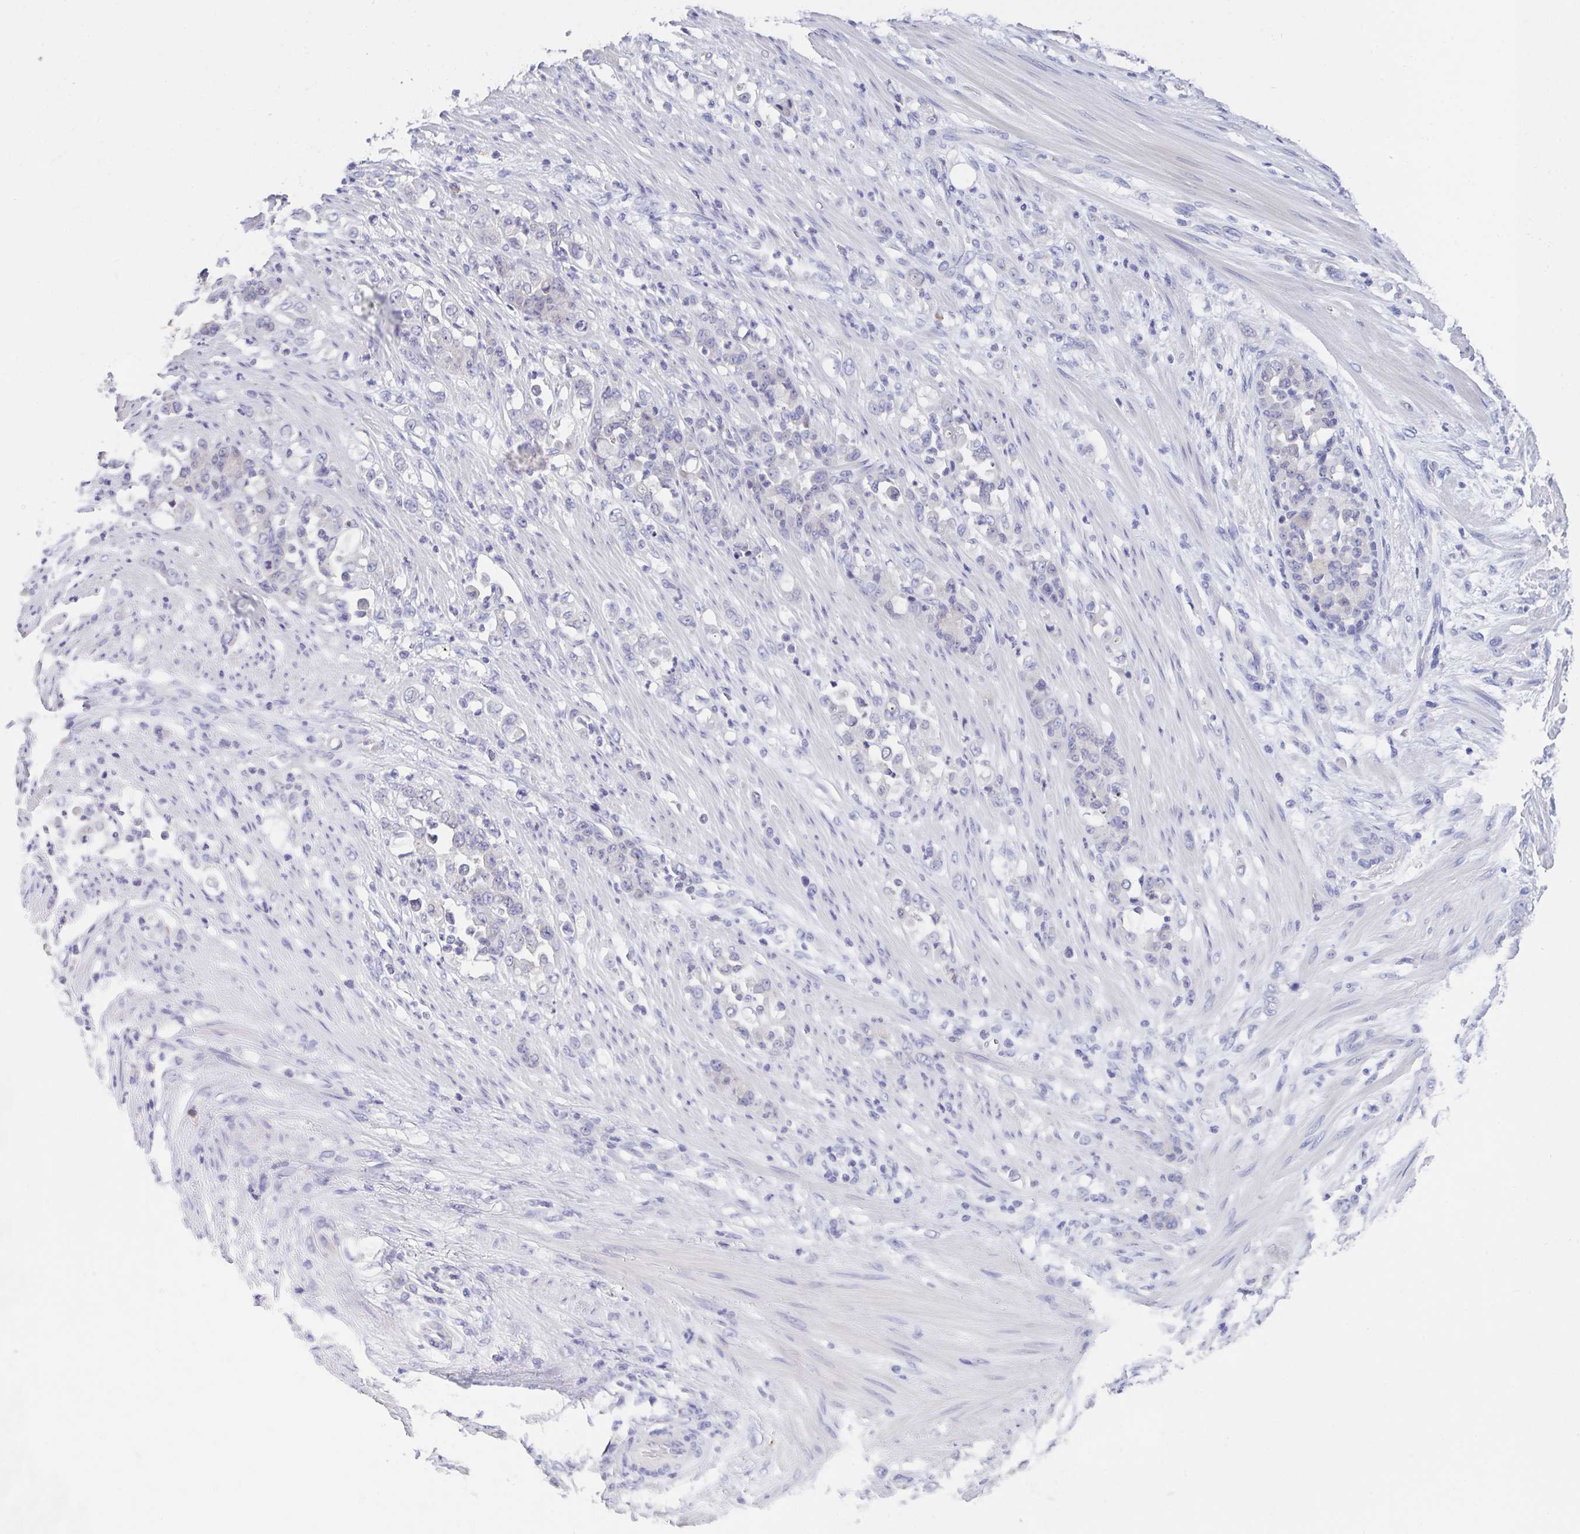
{"staining": {"intensity": "negative", "quantity": "none", "location": "none"}, "tissue": "stomach cancer", "cell_type": "Tumor cells", "image_type": "cancer", "snomed": [{"axis": "morphology", "description": "Normal tissue, NOS"}, {"axis": "morphology", "description": "Adenocarcinoma, NOS"}, {"axis": "topography", "description": "Stomach"}], "caption": "Immunohistochemical staining of human stomach cancer exhibits no significant positivity in tumor cells.", "gene": "LRRC58", "patient": {"sex": "female", "age": 79}}